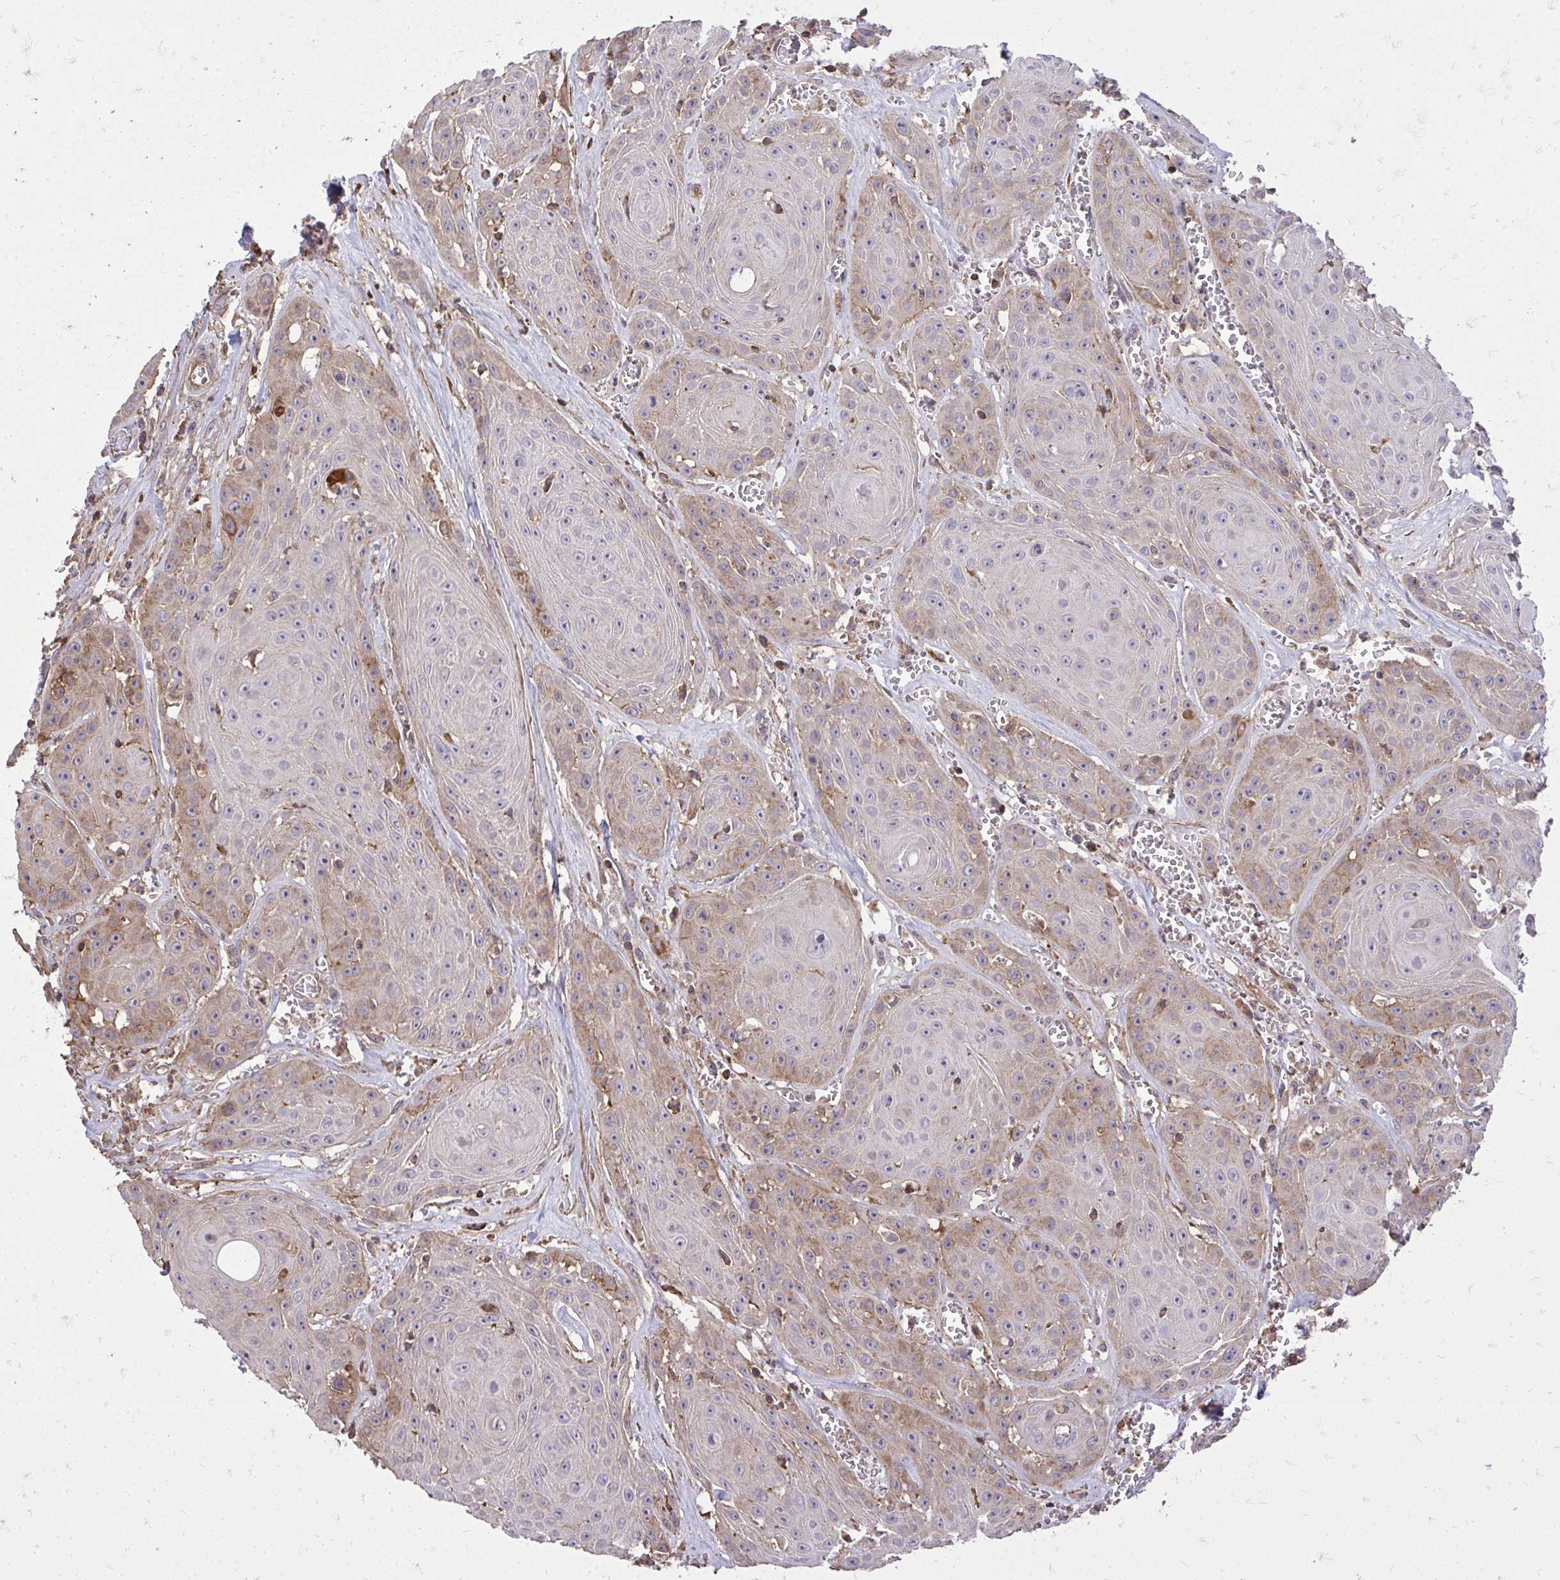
{"staining": {"intensity": "moderate", "quantity": "<25%", "location": "cytoplasmic/membranous"}, "tissue": "head and neck cancer", "cell_type": "Tumor cells", "image_type": "cancer", "snomed": [{"axis": "morphology", "description": "Squamous cell carcinoma, NOS"}, {"axis": "topography", "description": "Oral tissue"}, {"axis": "topography", "description": "Head-Neck"}], "caption": "IHC histopathology image of human head and neck cancer stained for a protein (brown), which reveals low levels of moderate cytoplasmic/membranous expression in approximately <25% of tumor cells.", "gene": "SLC7A5", "patient": {"sex": "male", "age": 81}}